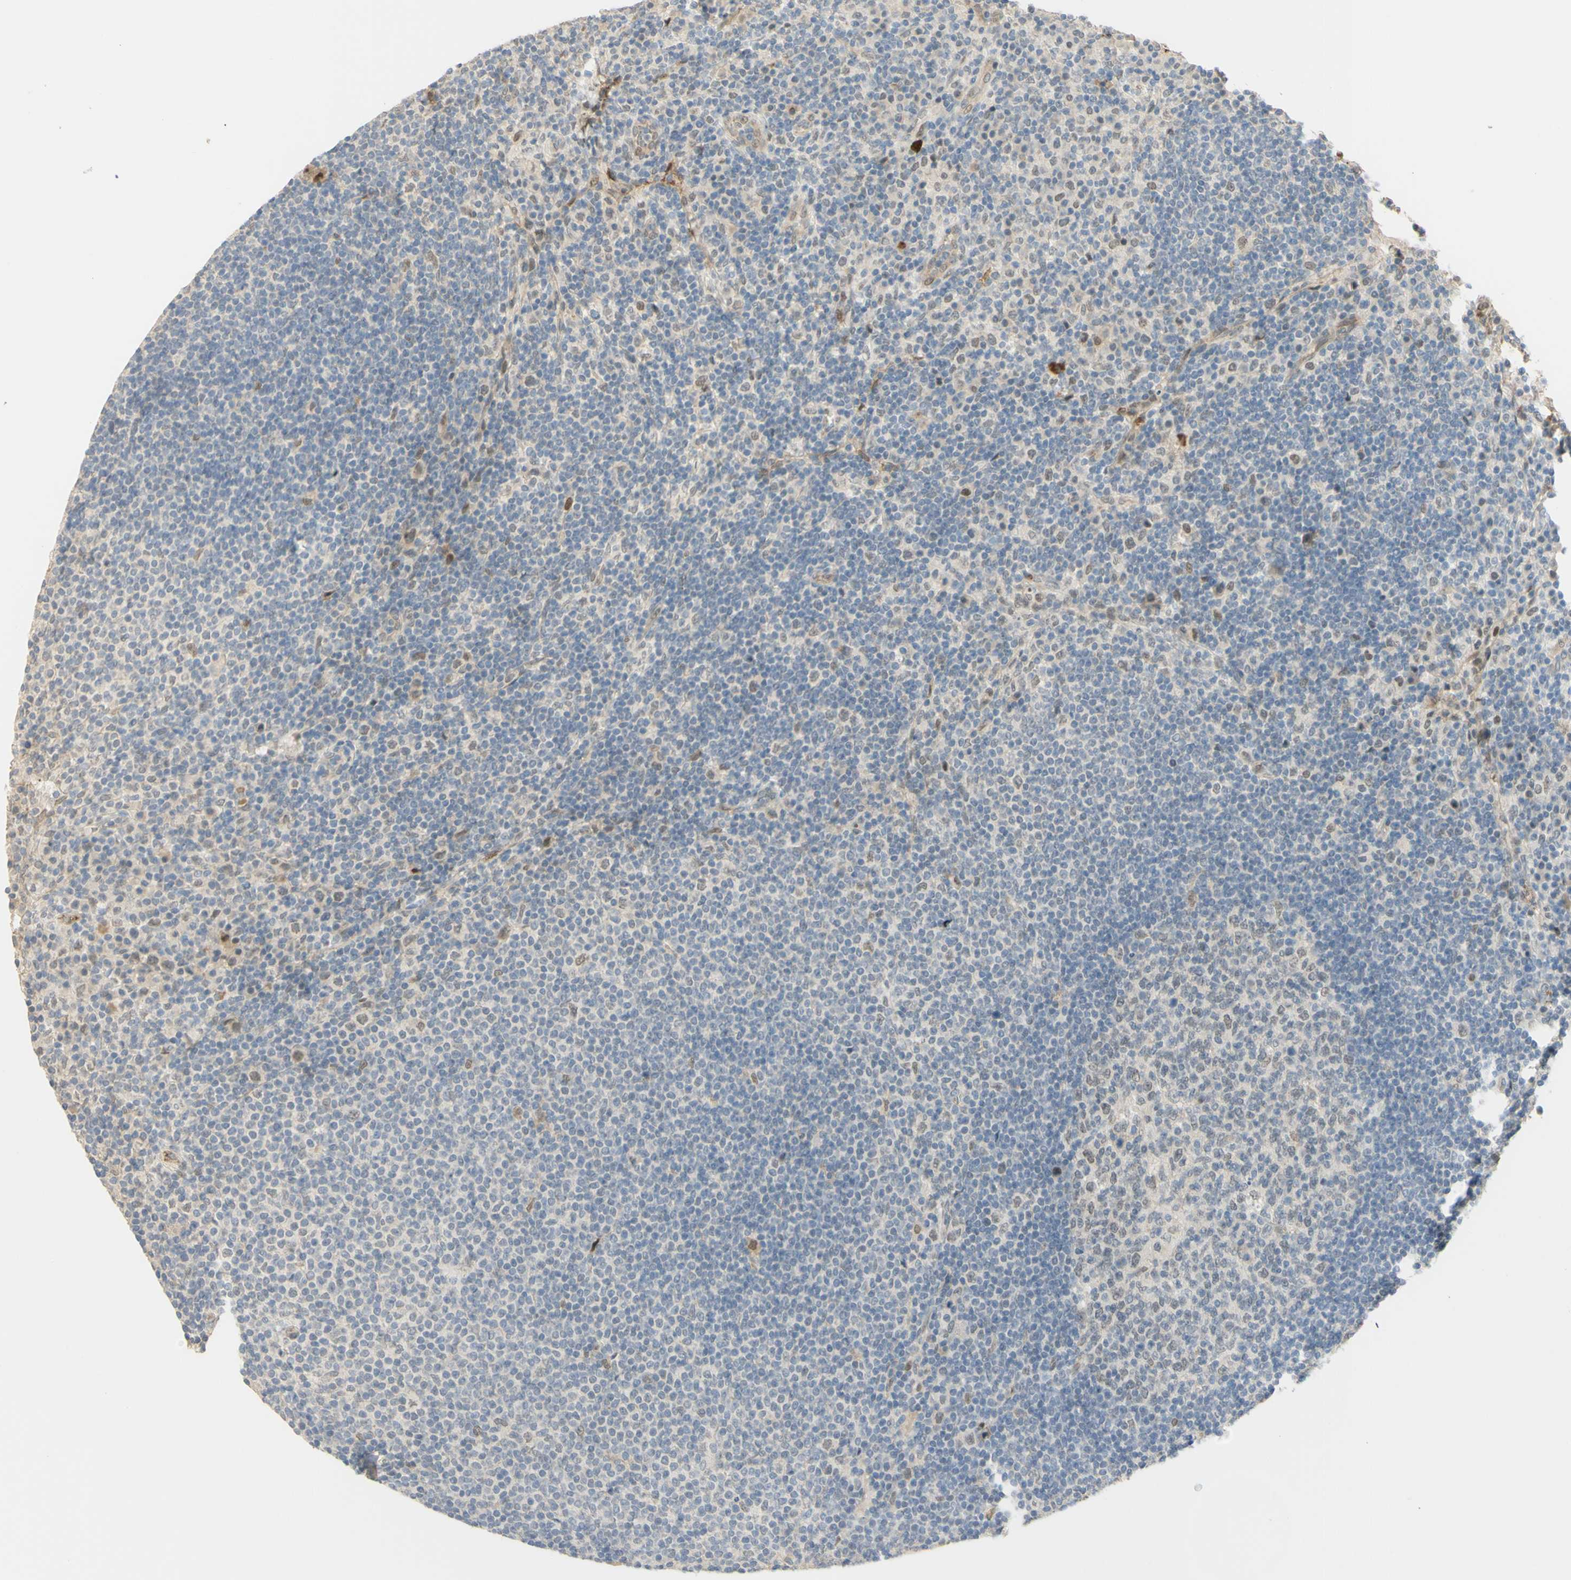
{"staining": {"intensity": "weak", "quantity": "<25%", "location": "nuclear"}, "tissue": "lymph node", "cell_type": "Germinal center cells", "image_type": "normal", "snomed": [{"axis": "morphology", "description": "Normal tissue, NOS"}, {"axis": "topography", "description": "Lymph node"}], "caption": "A high-resolution image shows IHC staining of unremarkable lymph node, which shows no significant positivity in germinal center cells.", "gene": "ANGPT2", "patient": {"sex": "female", "age": 53}}